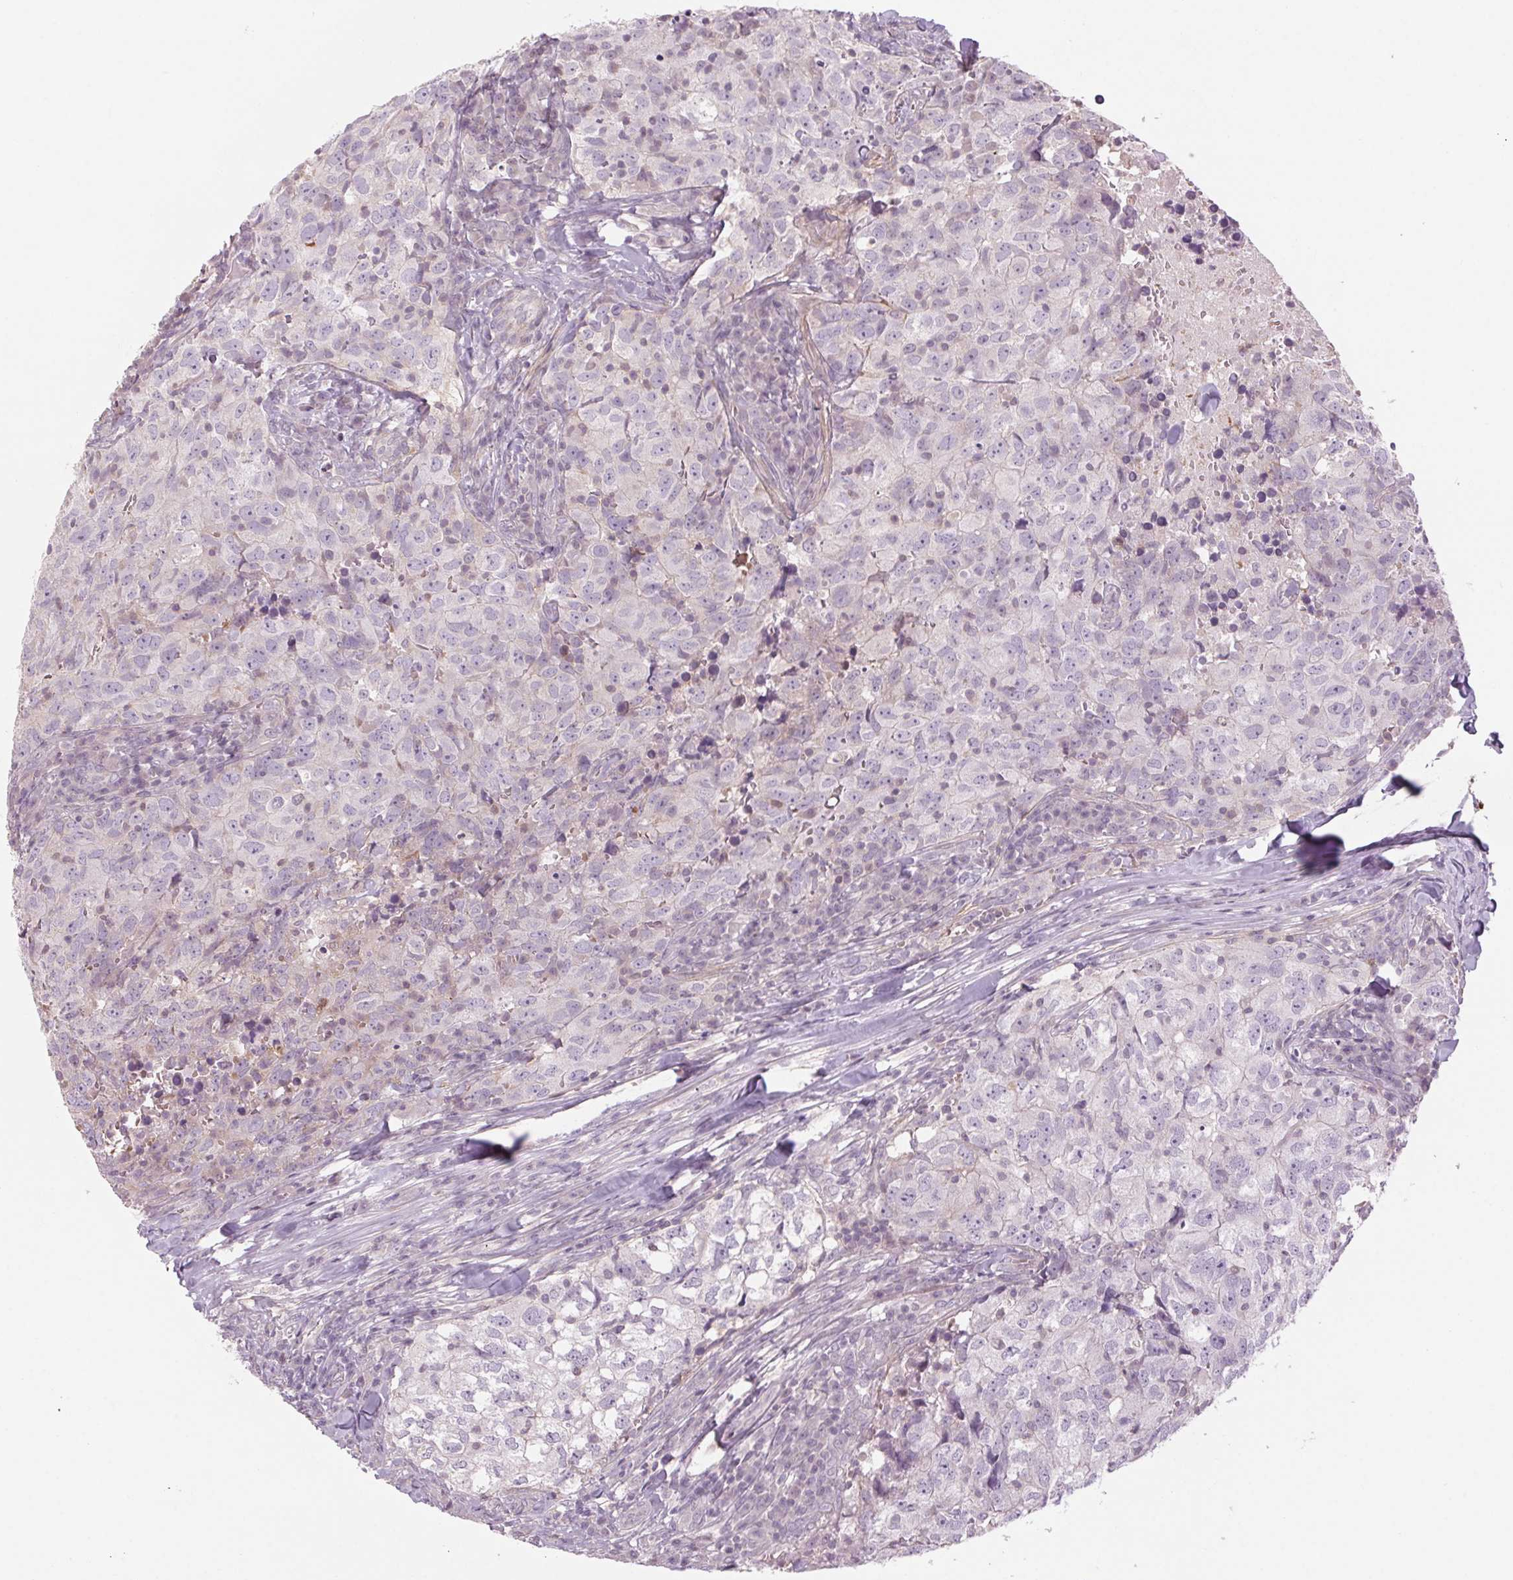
{"staining": {"intensity": "negative", "quantity": "none", "location": "none"}, "tissue": "breast cancer", "cell_type": "Tumor cells", "image_type": "cancer", "snomed": [{"axis": "morphology", "description": "Duct carcinoma"}, {"axis": "topography", "description": "Breast"}], "caption": "Protein analysis of breast cancer (intraductal carcinoma) exhibits no significant staining in tumor cells.", "gene": "HHLA2", "patient": {"sex": "female", "age": 30}}